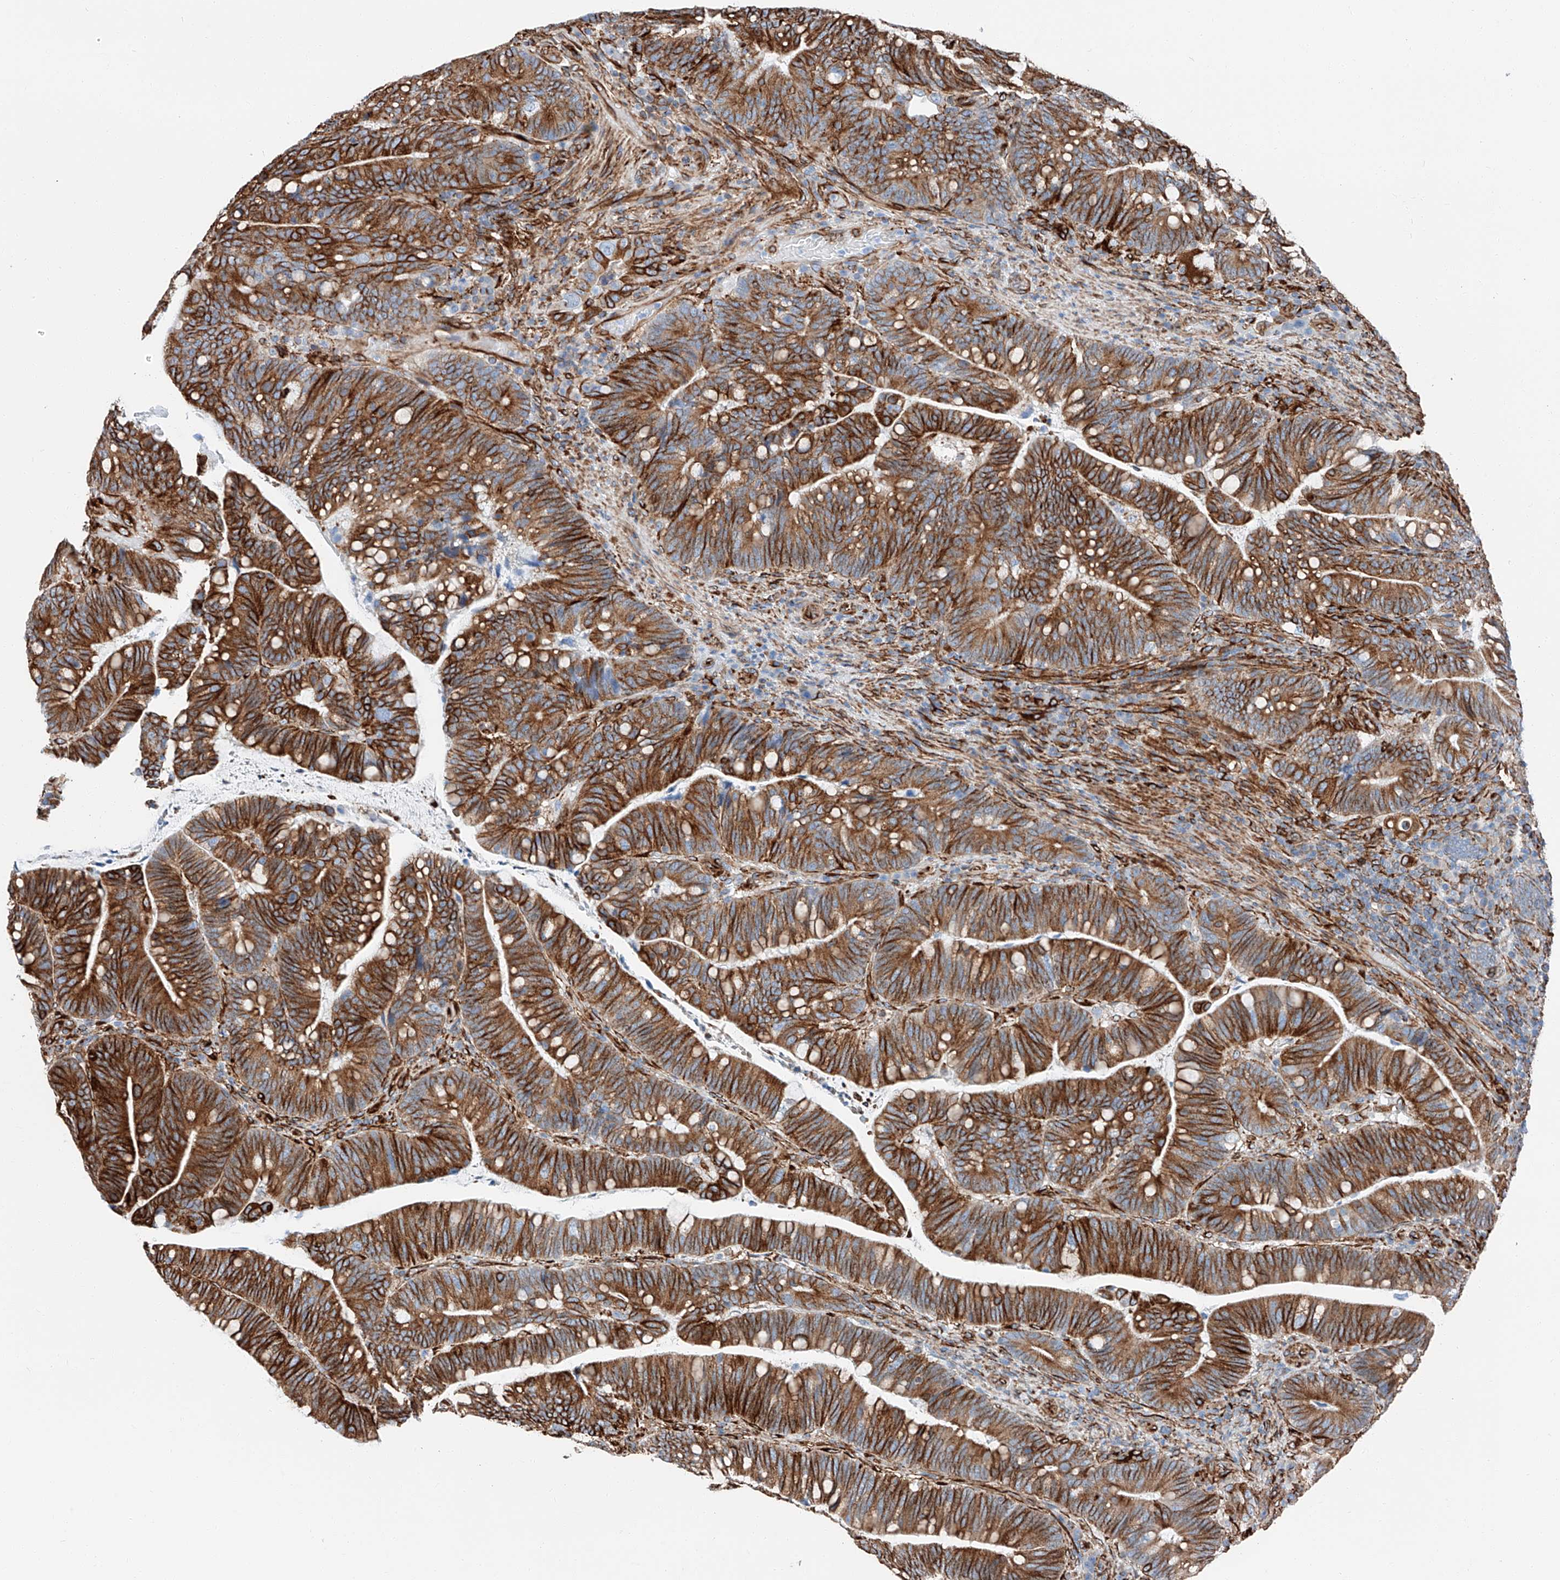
{"staining": {"intensity": "strong", "quantity": ">75%", "location": "cytoplasmic/membranous"}, "tissue": "colorectal cancer", "cell_type": "Tumor cells", "image_type": "cancer", "snomed": [{"axis": "morphology", "description": "Adenocarcinoma, NOS"}, {"axis": "topography", "description": "Colon"}], "caption": "The image shows immunohistochemical staining of colorectal cancer (adenocarcinoma). There is strong cytoplasmic/membranous expression is appreciated in approximately >75% of tumor cells.", "gene": "ZNF804A", "patient": {"sex": "female", "age": 66}}